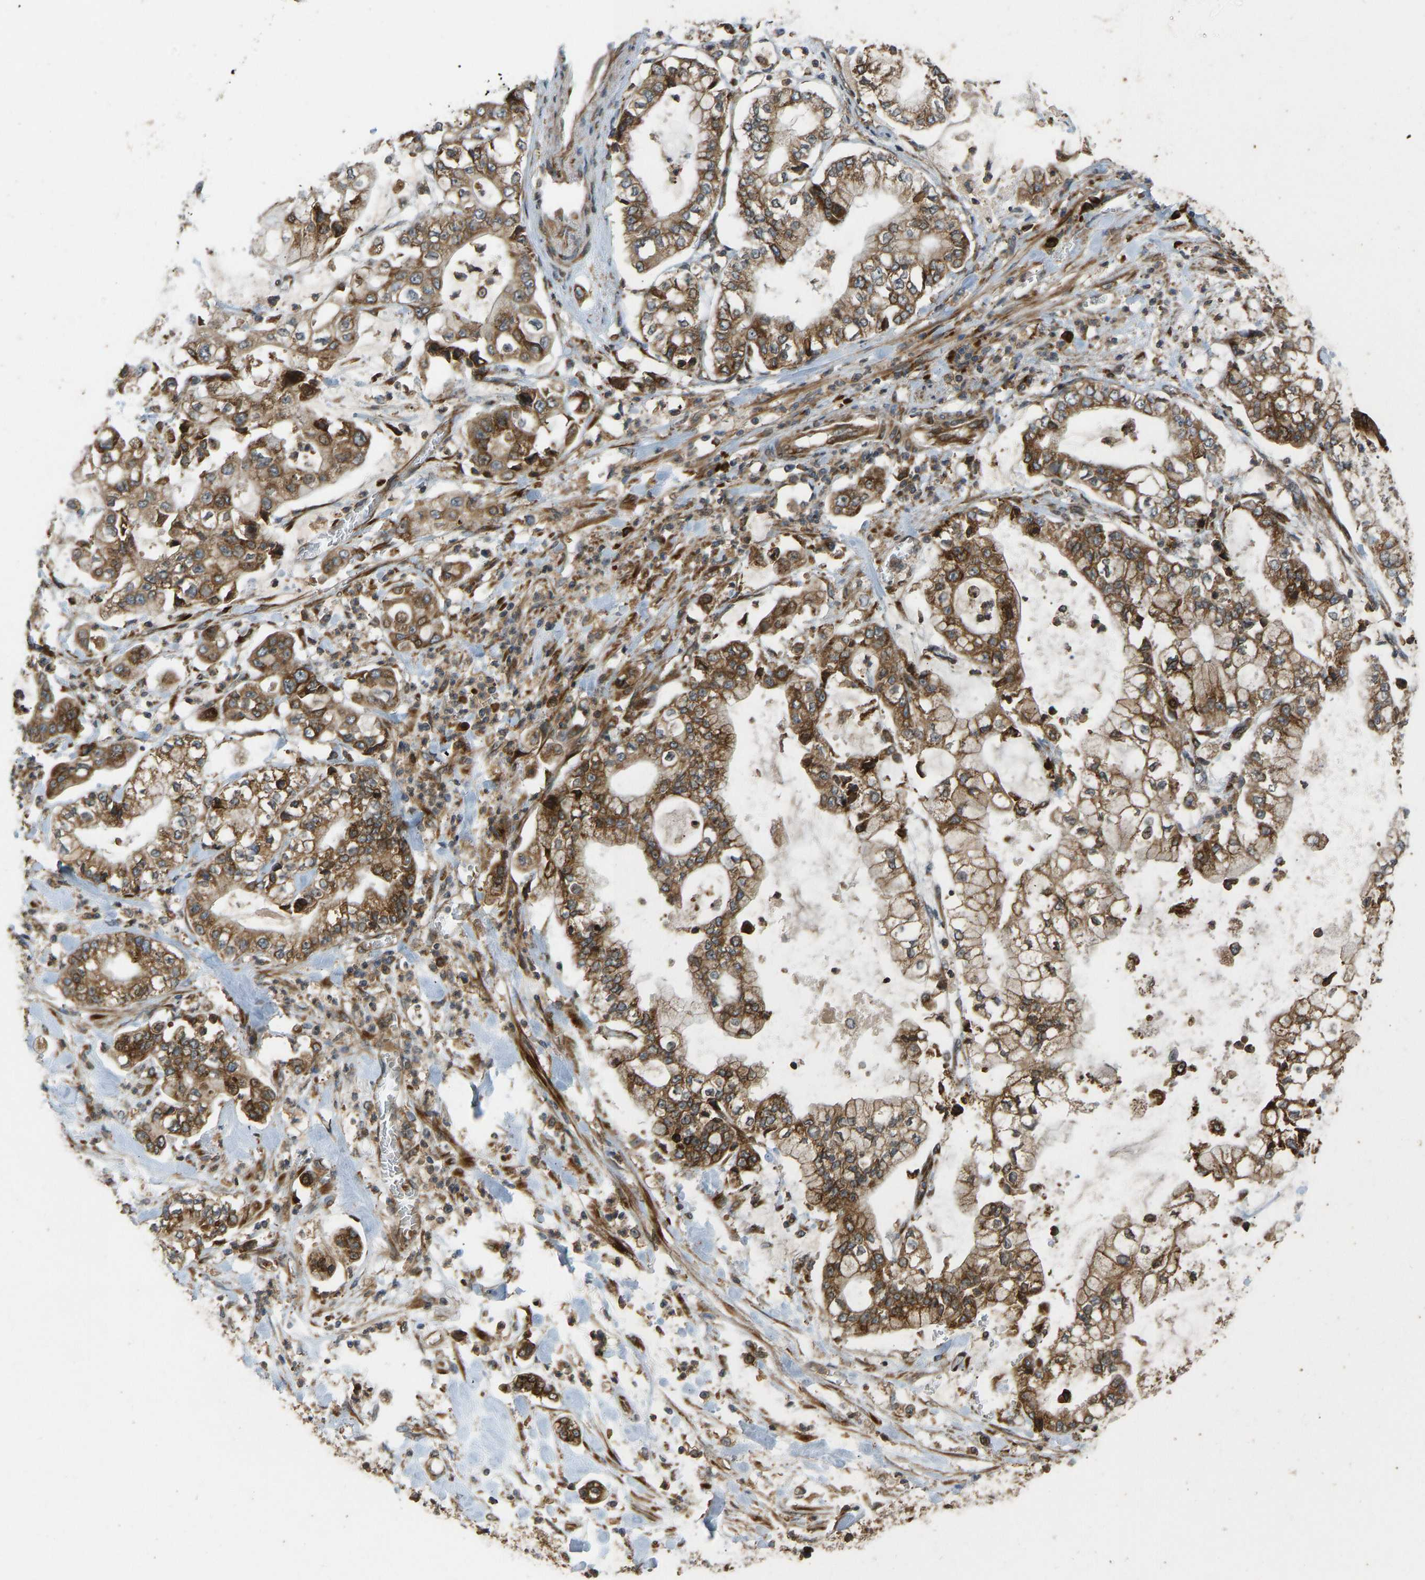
{"staining": {"intensity": "moderate", "quantity": ">75%", "location": "cytoplasmic/membranous"}, "tissue": "stomach cancer", "cell_type": "Tumor cells", "image_type": "cancer", "snomed": [{"axis": "morphology", "description": "Adenocarcinoma, NOS"}, {"axis": "topography", "description": "Stomach"}], "caption": "Immunohistochemistry (IHC) histopathology image of adenocarcinoma (stomach) stained for a protein (brown), which displays medium levels of moderate cytoplasmic/membranous staining in about >75% of tumor cells.", "gene": "RPN2", "patient": {"sex": "male", "age": 76}}